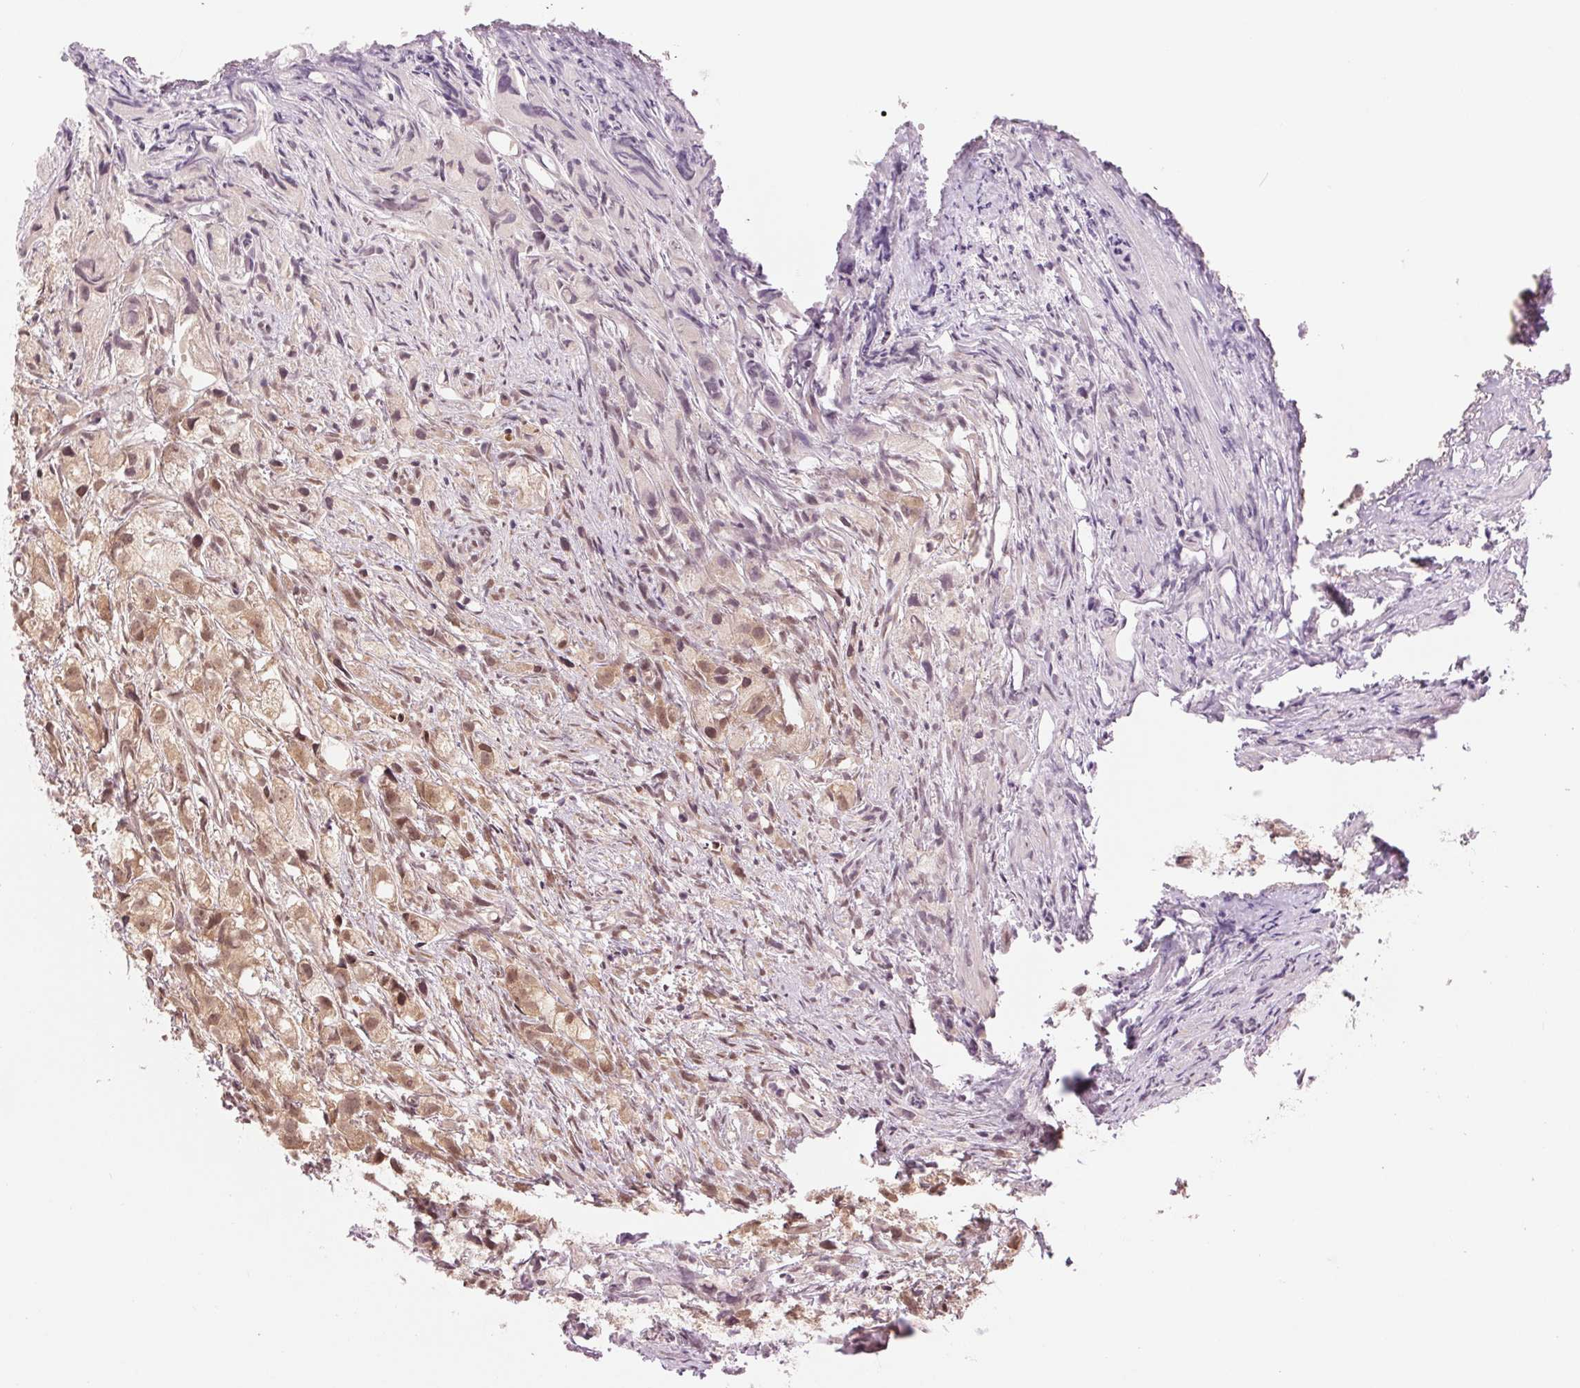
{"staining": {"intensity": "moderate", "quantity": ">75%", "location": "cytoplasmic/membranous,nuclear"}, "tissue": "prostate cancer", "cell_type": "Tumor cells", "image_type": "cancer", "snomed": [{"axis": "morphology", "description": "Adenocarcinoma, High grade"}, {"axis": "topography", "description": "Prostate"}], "caption": "Immunohistochemistry (IHC) of adenocarcinoma (high-grade) (prostate) reveals medium levels of moderate cytoplasmic/membranous and nuclear expression in approximately >75% of tumor cells. (Brightfield microscopy of DAB IHC at high magnification).", "gene": "ERI3", "patient": {"sex": "male", "age": 75}}